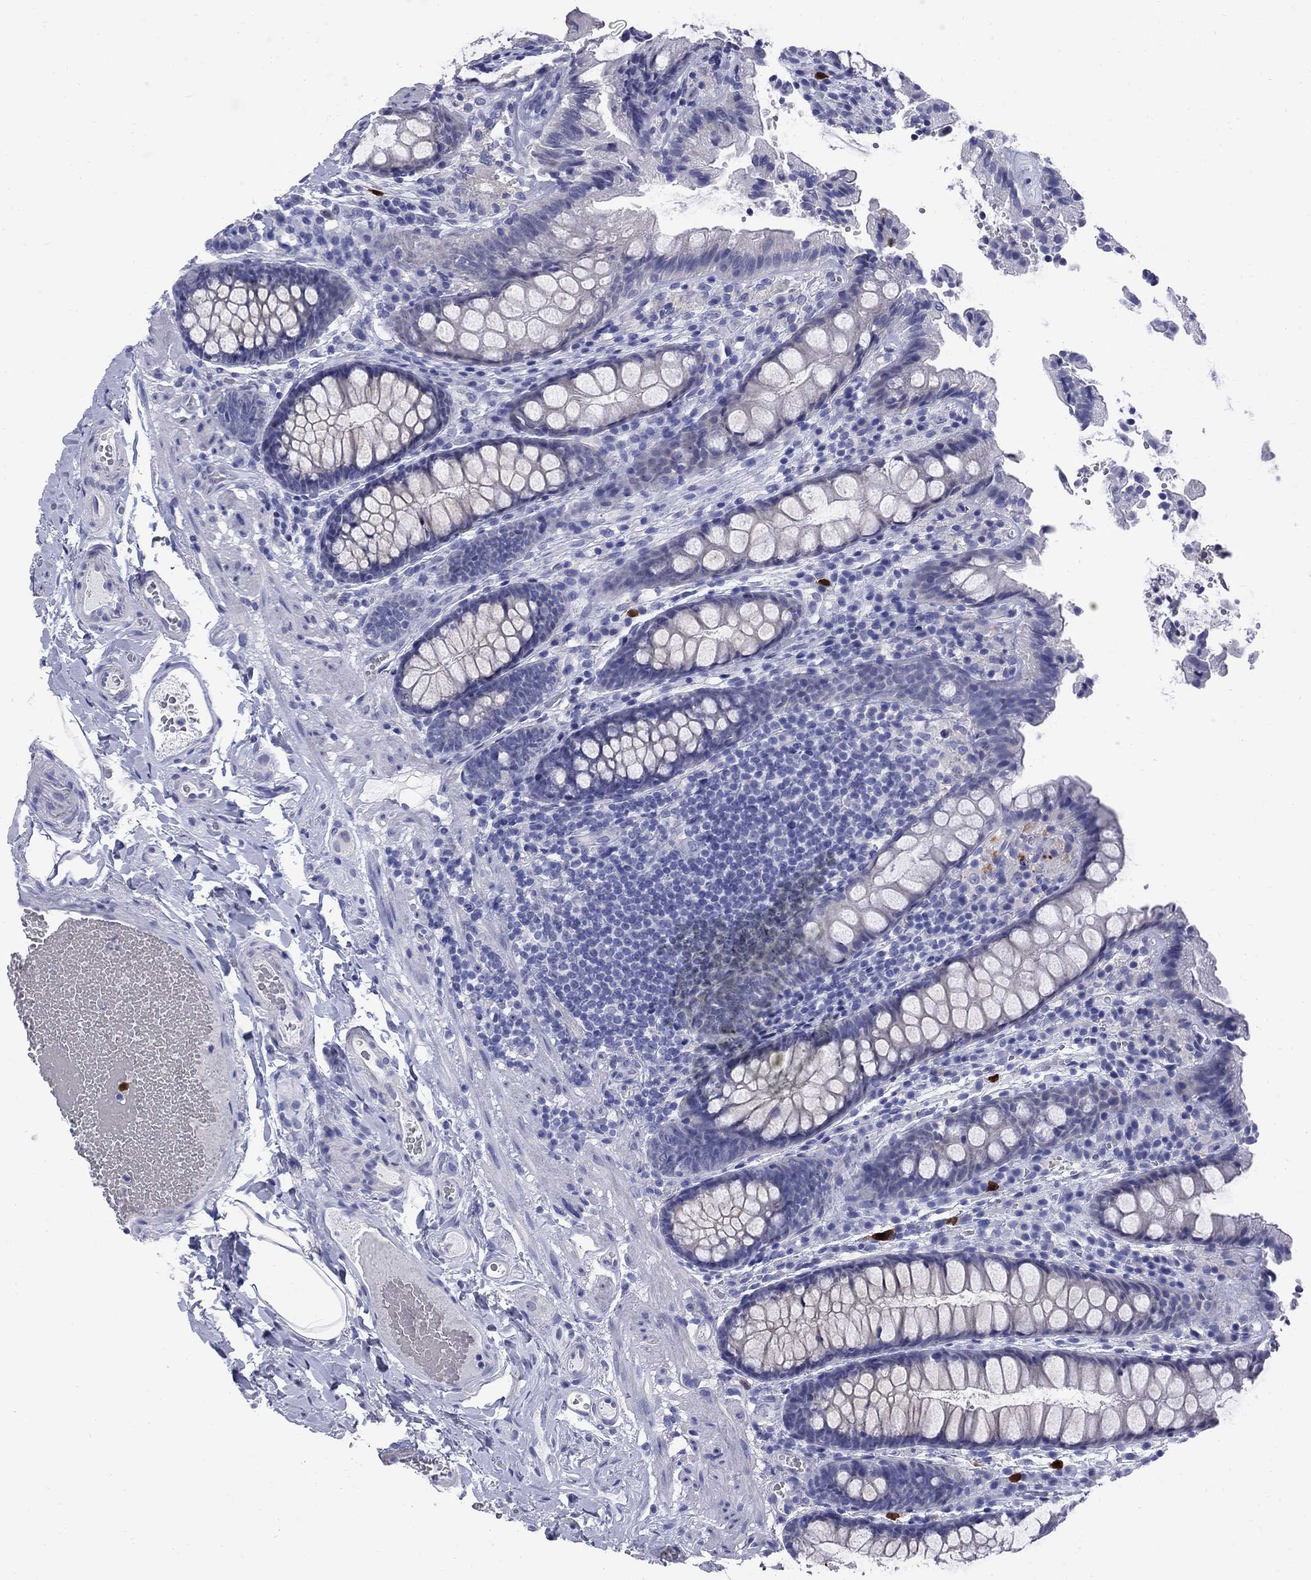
{"staining": {"intensity": "negative", "quantity": "none", "location": "none"}, "tissue": "colon", "cell_type": "Endothelial cells", "image_type": "normal", "snomed": [{"axis": "morphology", "description": "Normal tissue, NOS"}, {"axis": "topography", "description": "Colon"}], "caption": "Endothelial cells are negative for protein expression in normal human colon. (IHC, brightfield microscopy, high magnification).", "gene": "SERPINB2", "patient": {"sex": "female", "age": 86}}